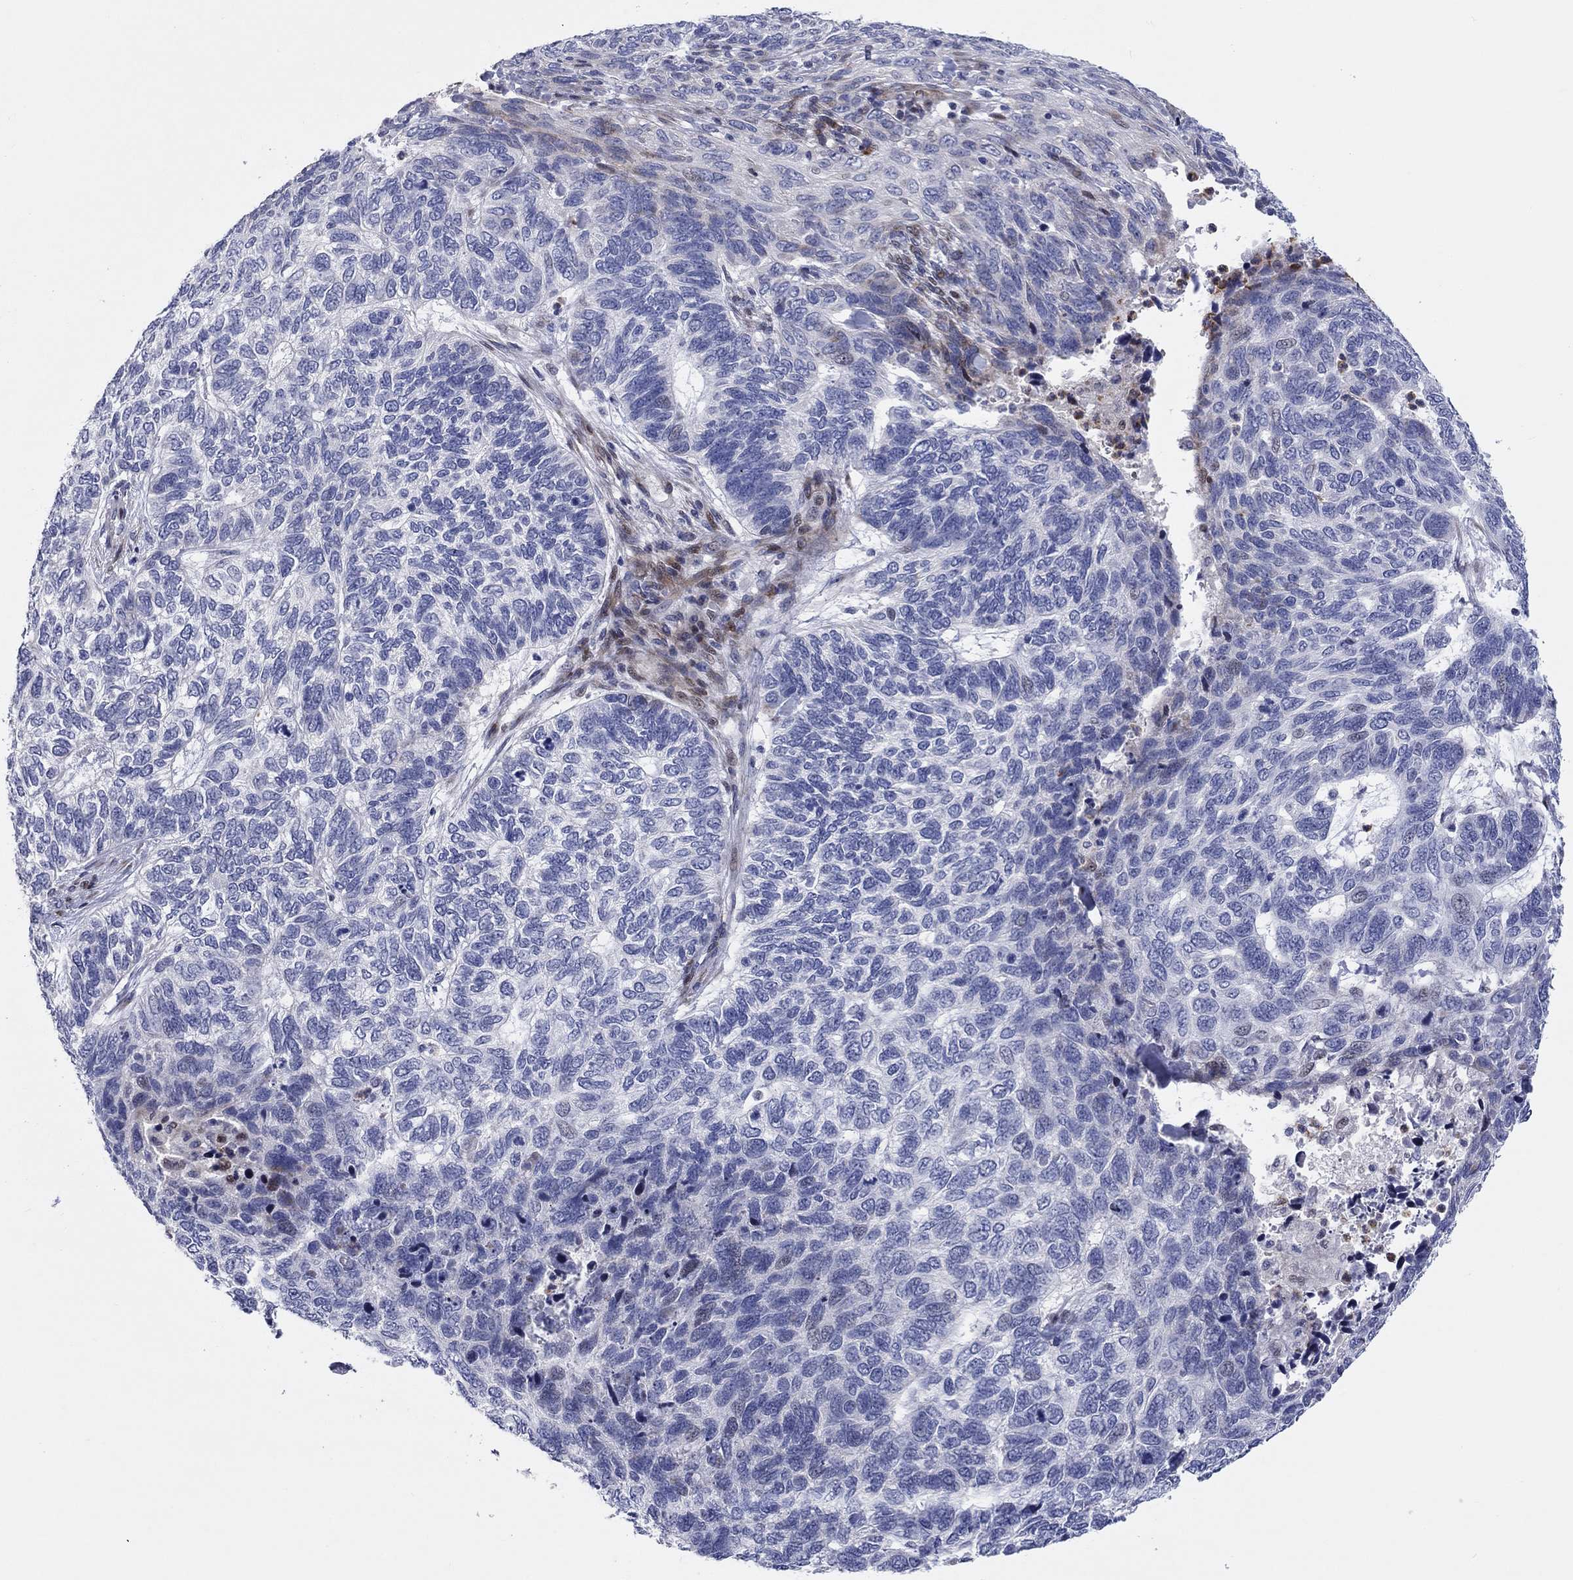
{"staining": {"intensity": "negative", "quantity": "none", "location": "none"}, "tissue": "skin cancer", "cell_type": "Tumor cells", "image_type": "cancer", "snomed": [{"axis": "morphology", "description": "Basal cell carcinoma"}, {"axis": "topography", "description": "Skin"}], "caption": "The IHC micrograph has no significant positivity in tumor cells of skin cancer (basal cell carcinoma) tissue.", "gene": "ARHGAP36", "patient": {"sex": "female", "age": 65}}